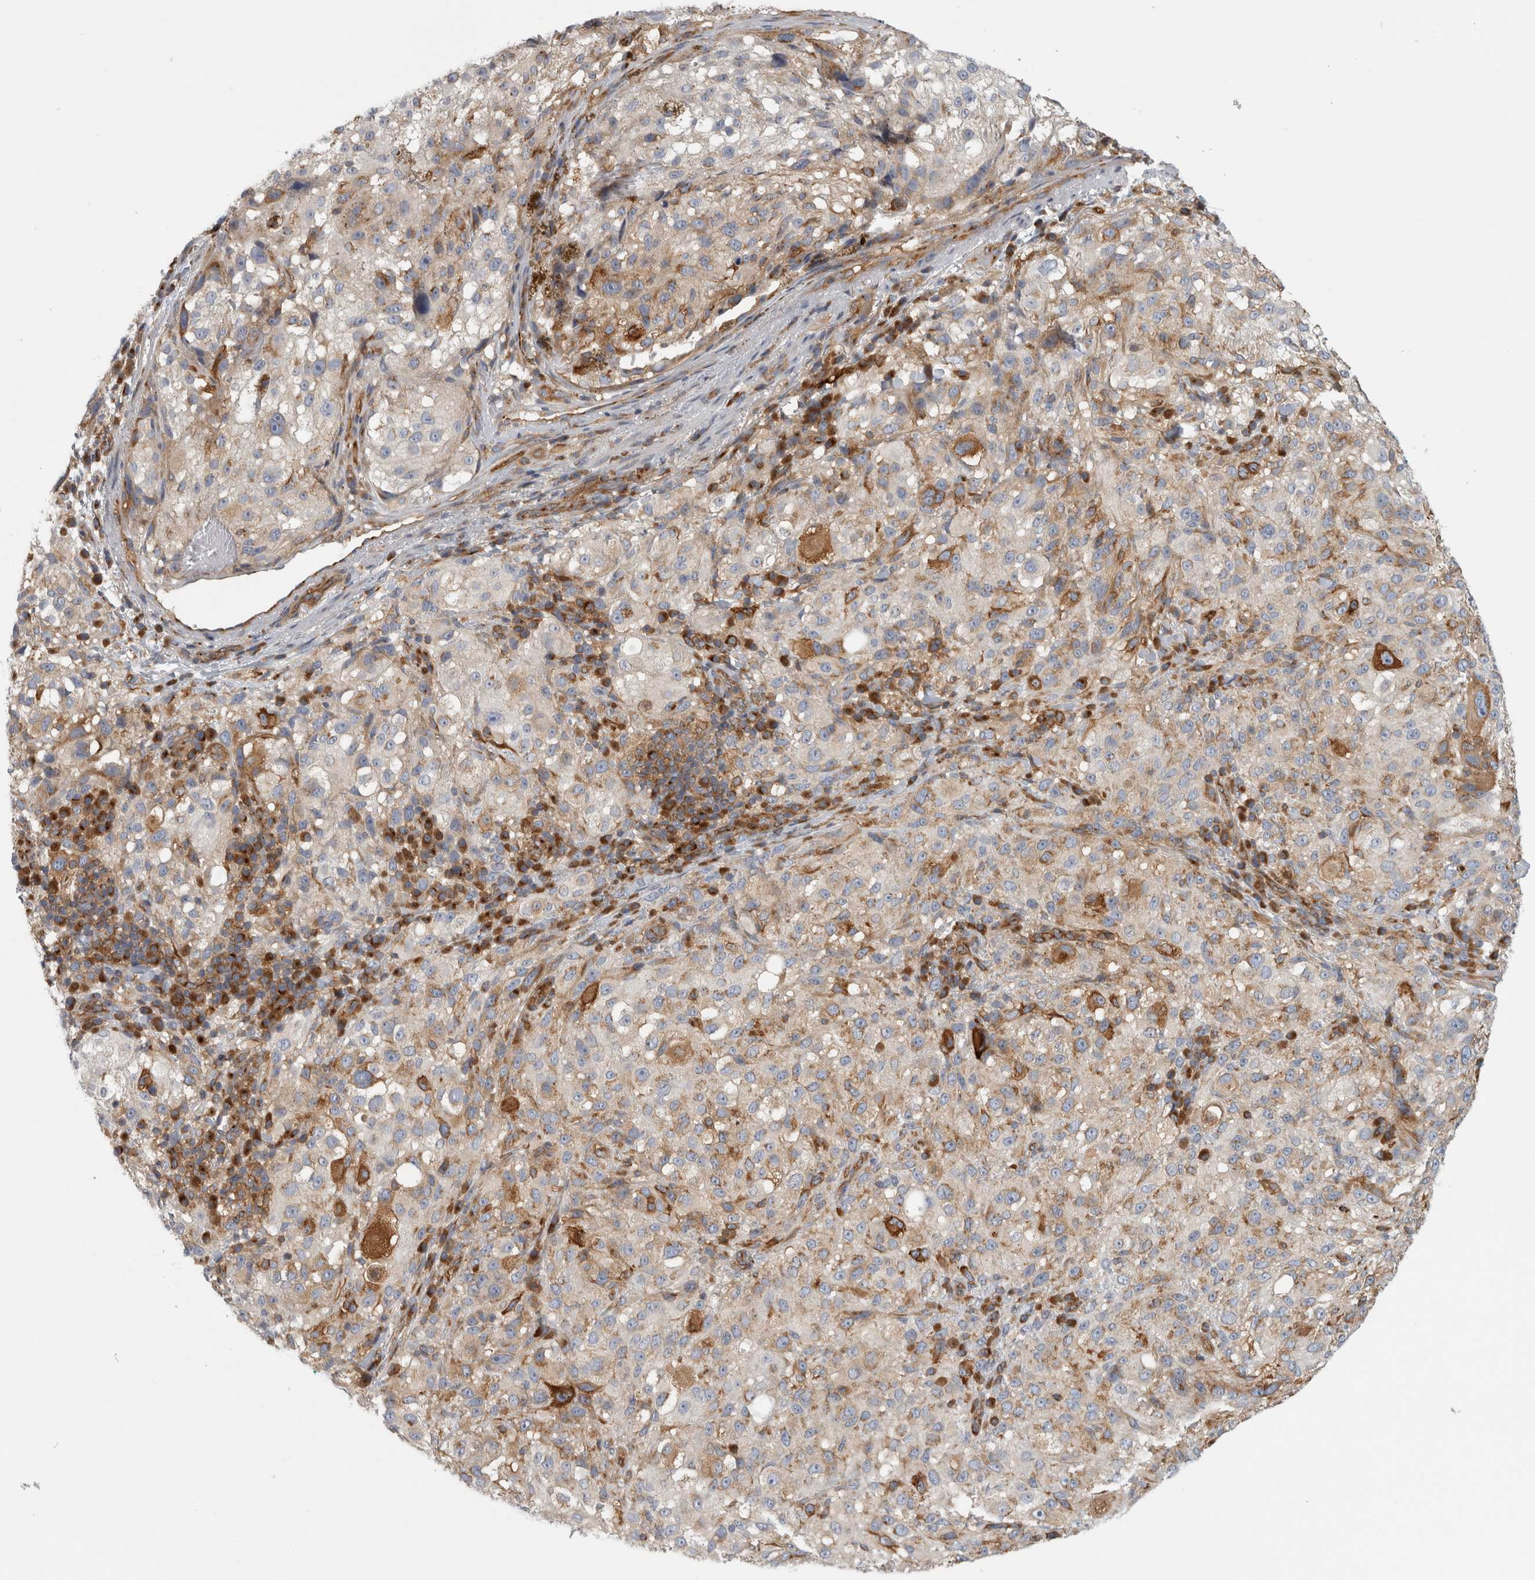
{"staining": {"intensity": "moderate", "quantity": "<25%", "location": "cytoplasmic/membranous"}, "tissue": "melanoma", "cell_type": "Tumor cells", "image_type": "cancer", "snomed": [{"axis": "morphology", "description": "Necrosis, NOS"}, {"axis": "morphology", "description": "Malignant melanoma, NOS"}, {"axis": "topography", "description": "Skin"}], "caption": "Tumor cells display low levels of moderate cytoplasmic/membranous expression in about <25% of cells in melanoma. (DAB IHC with brightfield microscopy, high magnification).", "gene": "PEX6", "patient": {"sex": "female", "age": 87}}